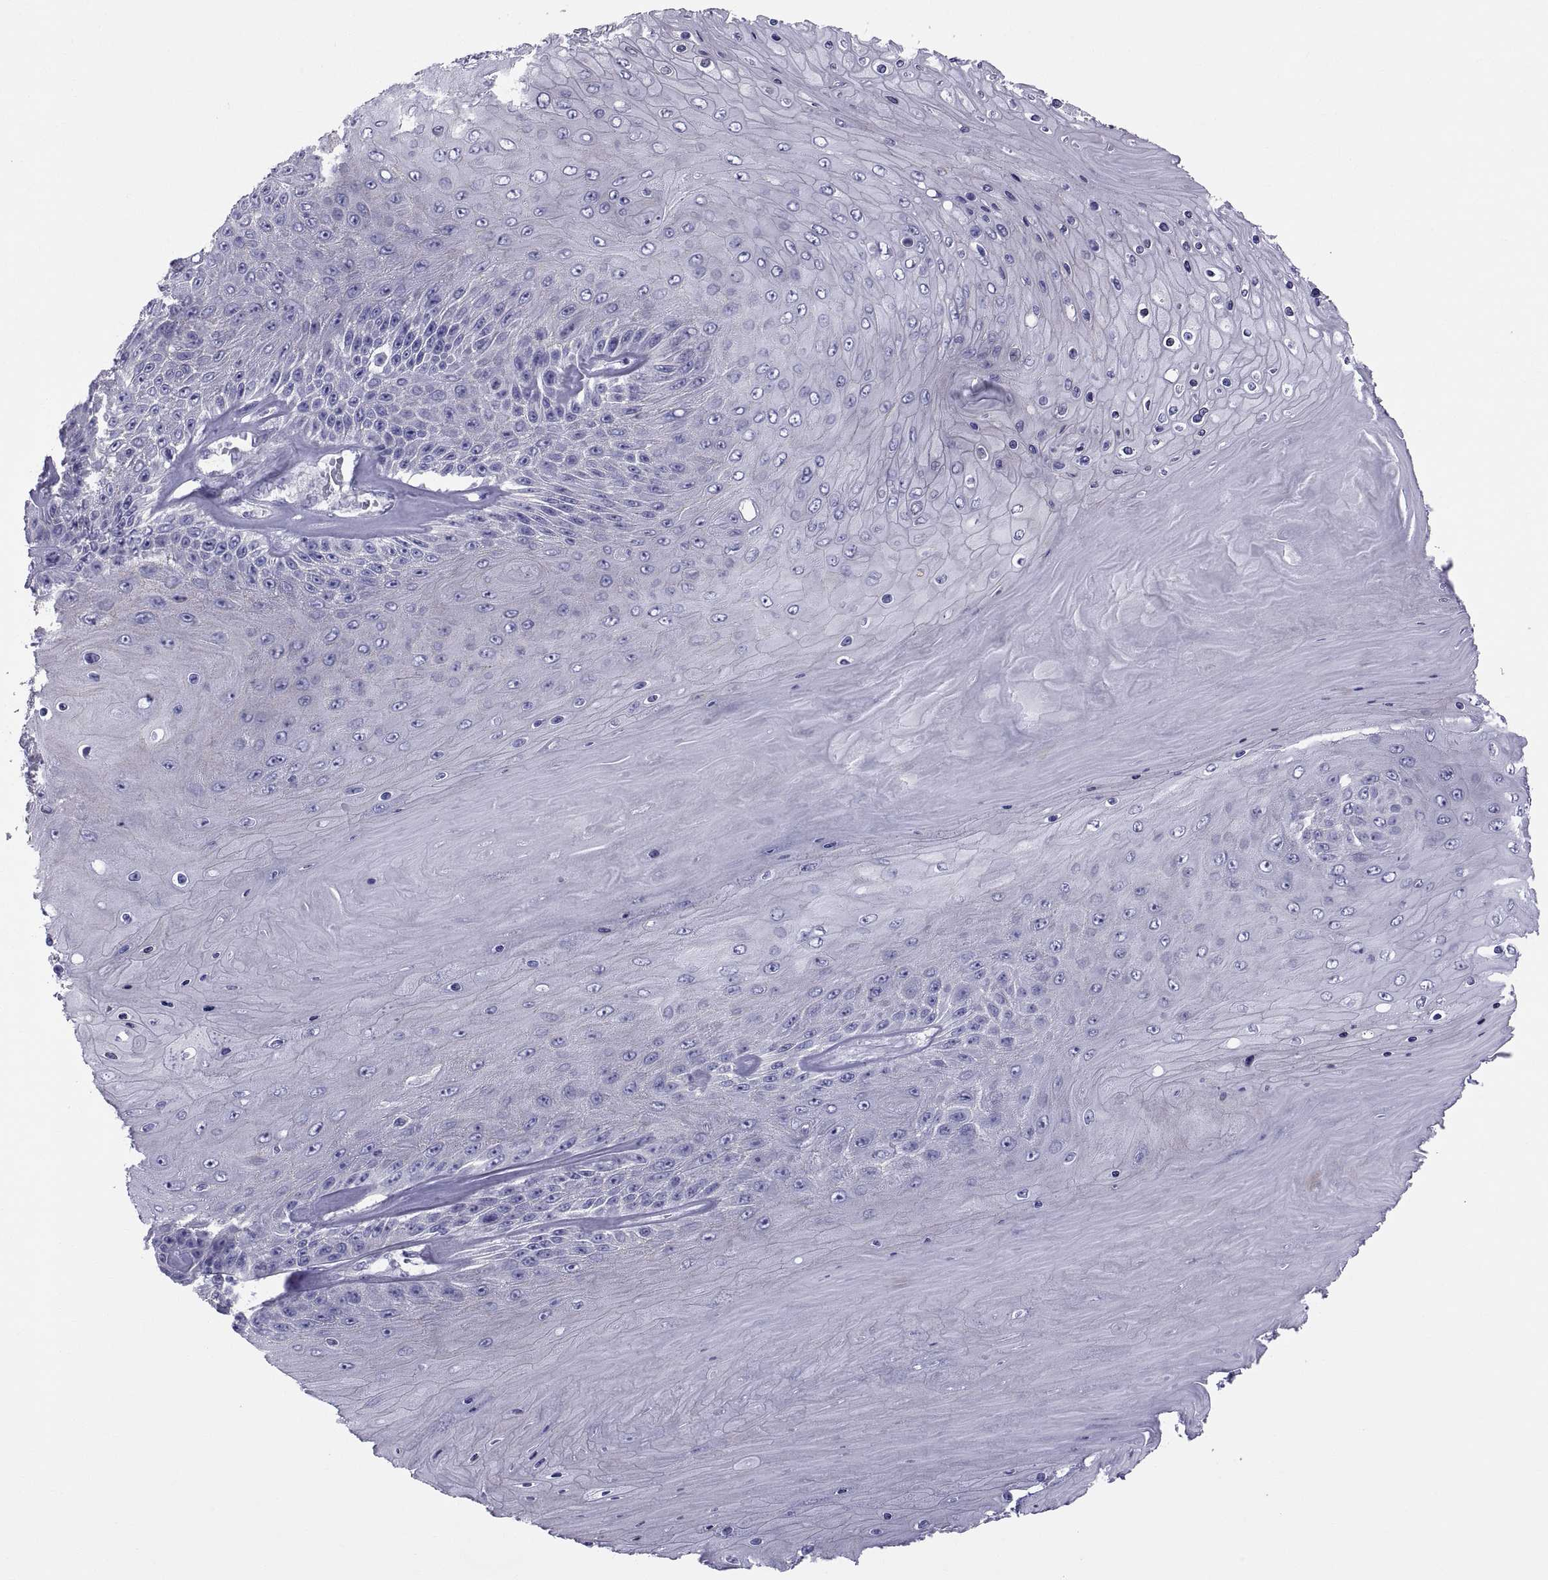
{"staining": {"intensity": "negative", "quantity": "none", "location": "none"}, "tissue": "skin cancer", "cell_type": "Tumor cells", "image_type": "cancer", "snomed": [{"axis": "morphology", "description": "Squamous cell carcinoma, NOS"}, {"axis": "topography", "description": "Skin"}], "caption": "Human skin cancer stained for a protein using IHC displays no positivity in tumor cells.", "gene": "RNASE12", "patient": {"sex": "male", "age": 62}}